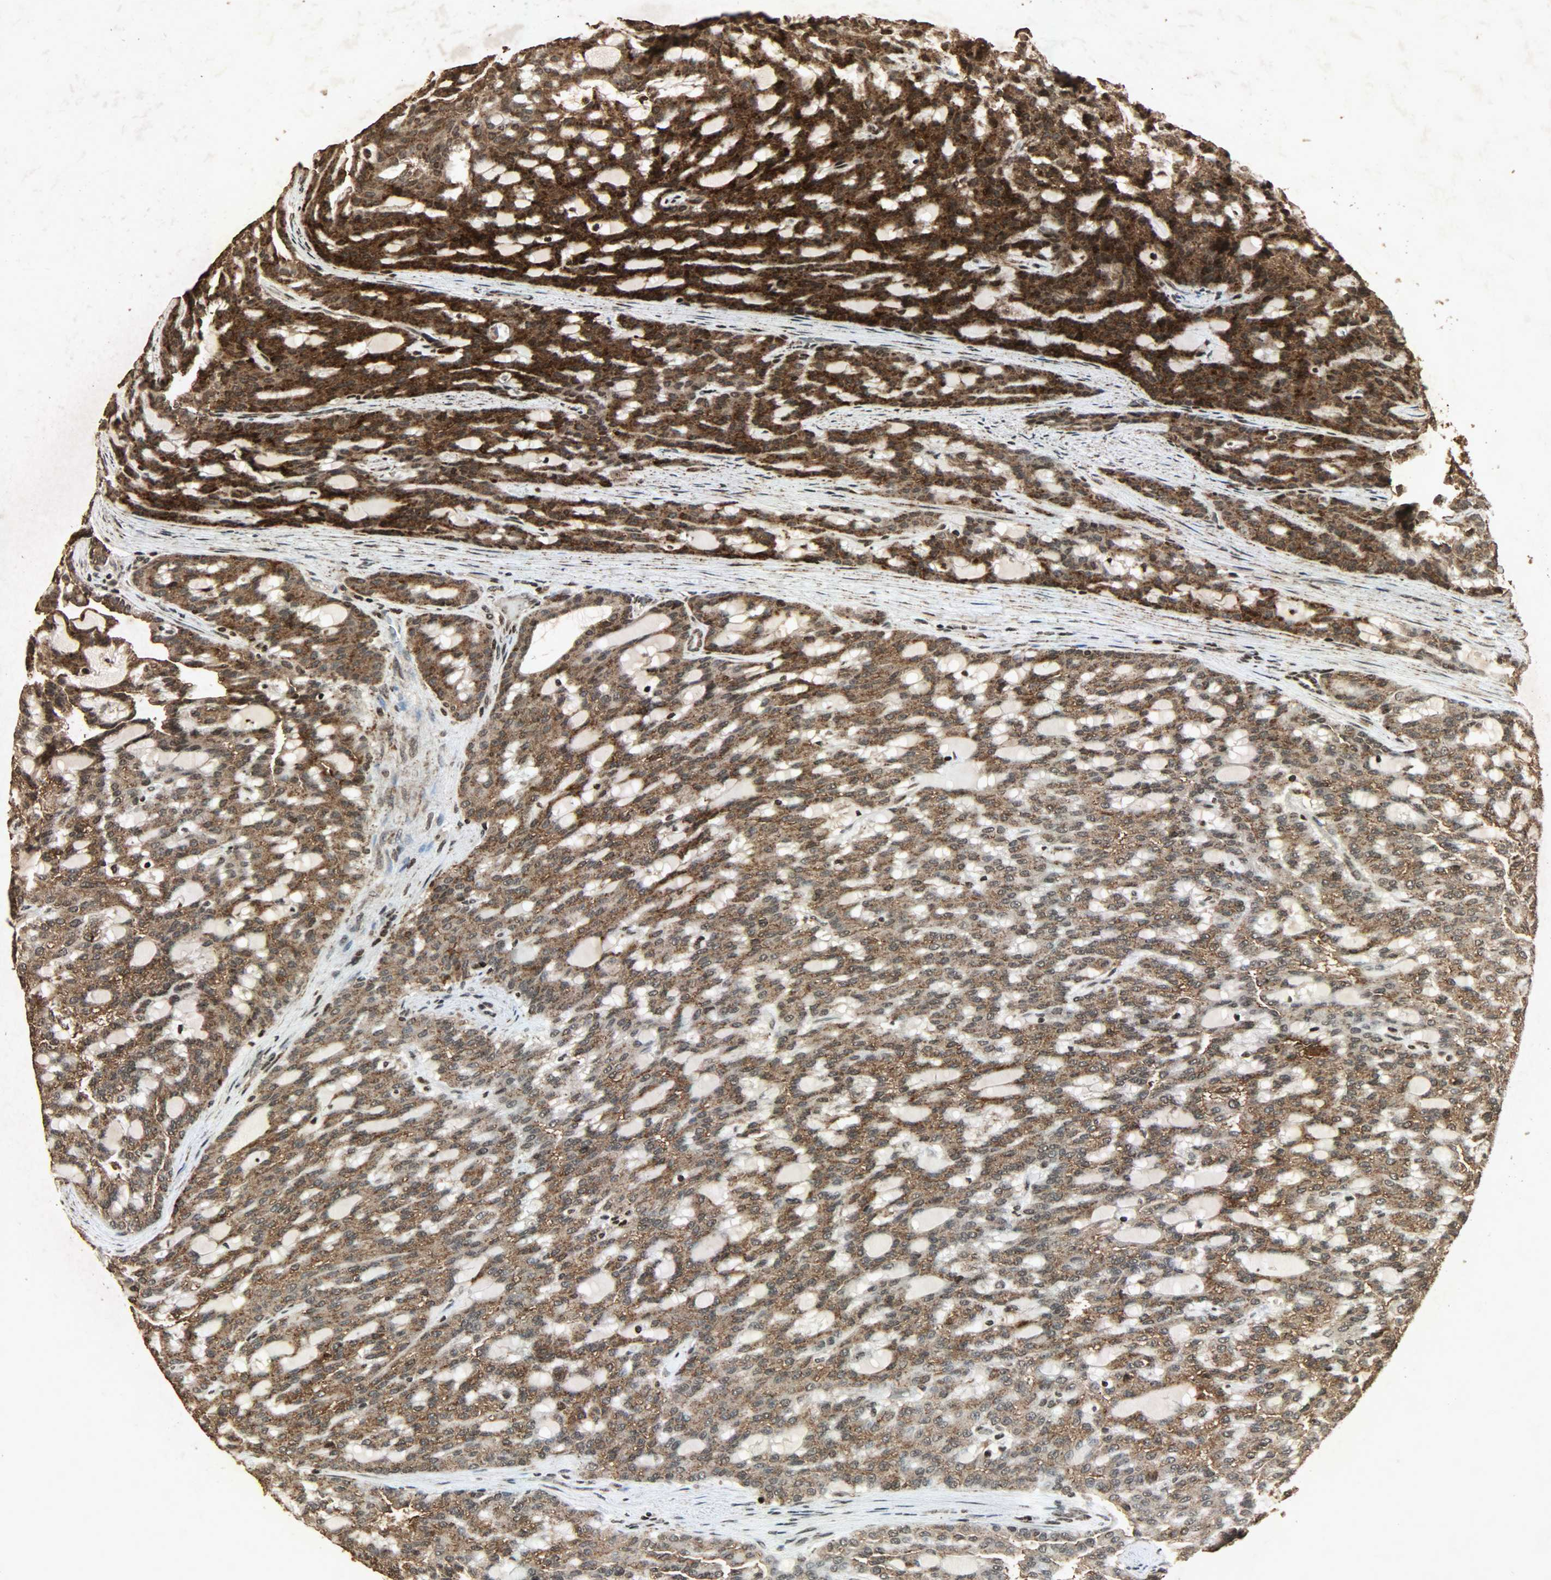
{"staining": {"intensity": "strong", "quantity": ">75%", "location": "cytoplasmic/membranous,nuclear"}, "tissue": "renal cancer", "cell_type": "Tumor cells", "image_type": "cancer", "snomed": [{"axis": "morphology", "description": "Adenocarcinoma, NOS"}, {"axis": "topography", "description": "Kidney"}], "caption": "Adenocarcinoma (renal) stained for a protein (brown) exhibits strong cytoplasmic/membranous and nuclear positive positivity in approximately >75% of tumor cells.", "gene": "PPP3R1", "patient": {"sex": "male", "age": 63}}